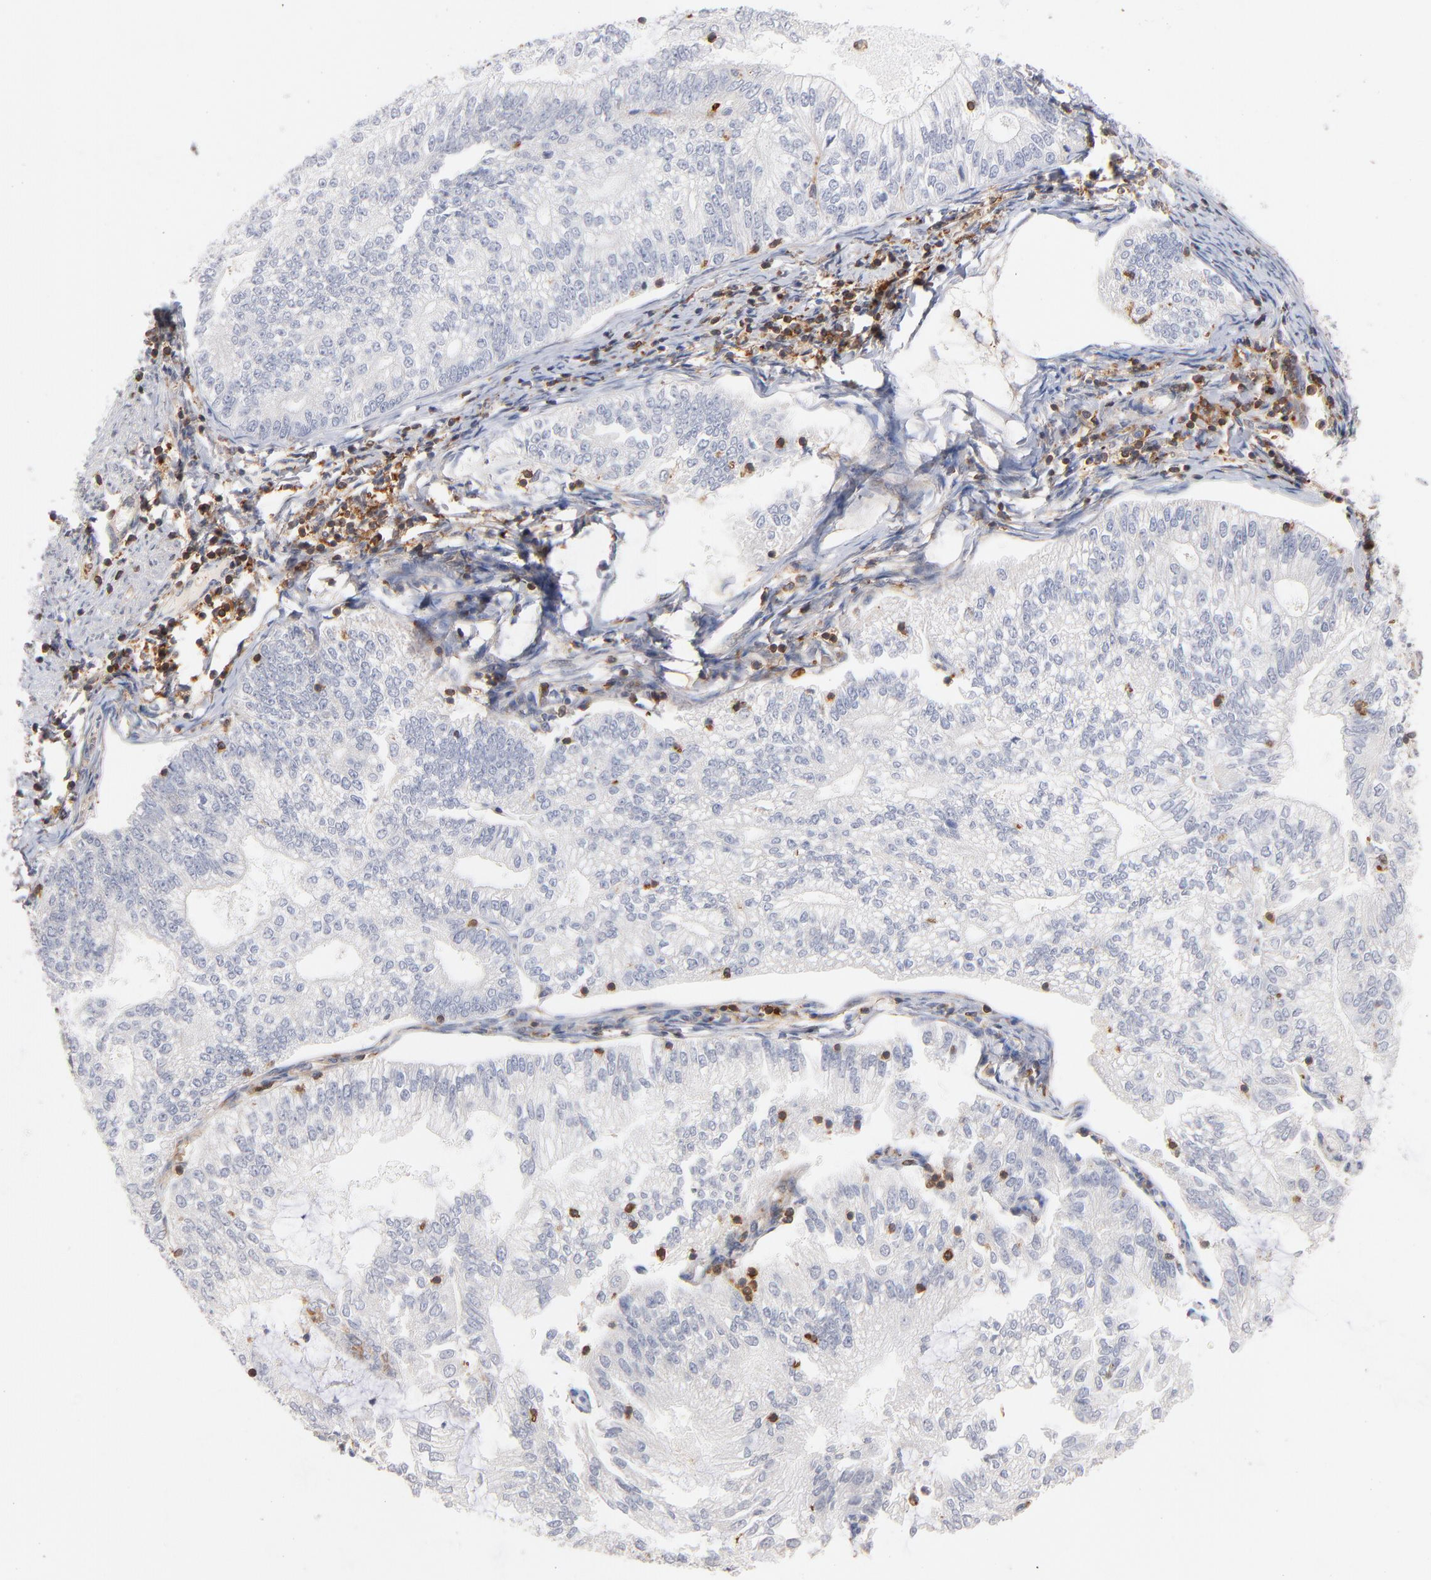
{"staining": {"intensity": "negative", "quantity": "none", "location": "none"}, "tissue": "endometrial cancer", "cell_type": "Tumor cells", "image_type": "cancer", "snomed": [{"axis": "morphology", "description": "Adenocarcinoma, NOS"}, {"axis": "topography", "description": "Endometrium"}], "caption": "An image of human endometrial cancer (adenocarcinoma) is negative for staining in tumor cells.", "gene": "WIPF1", "patient": {"sex": "female", "age": 69}}